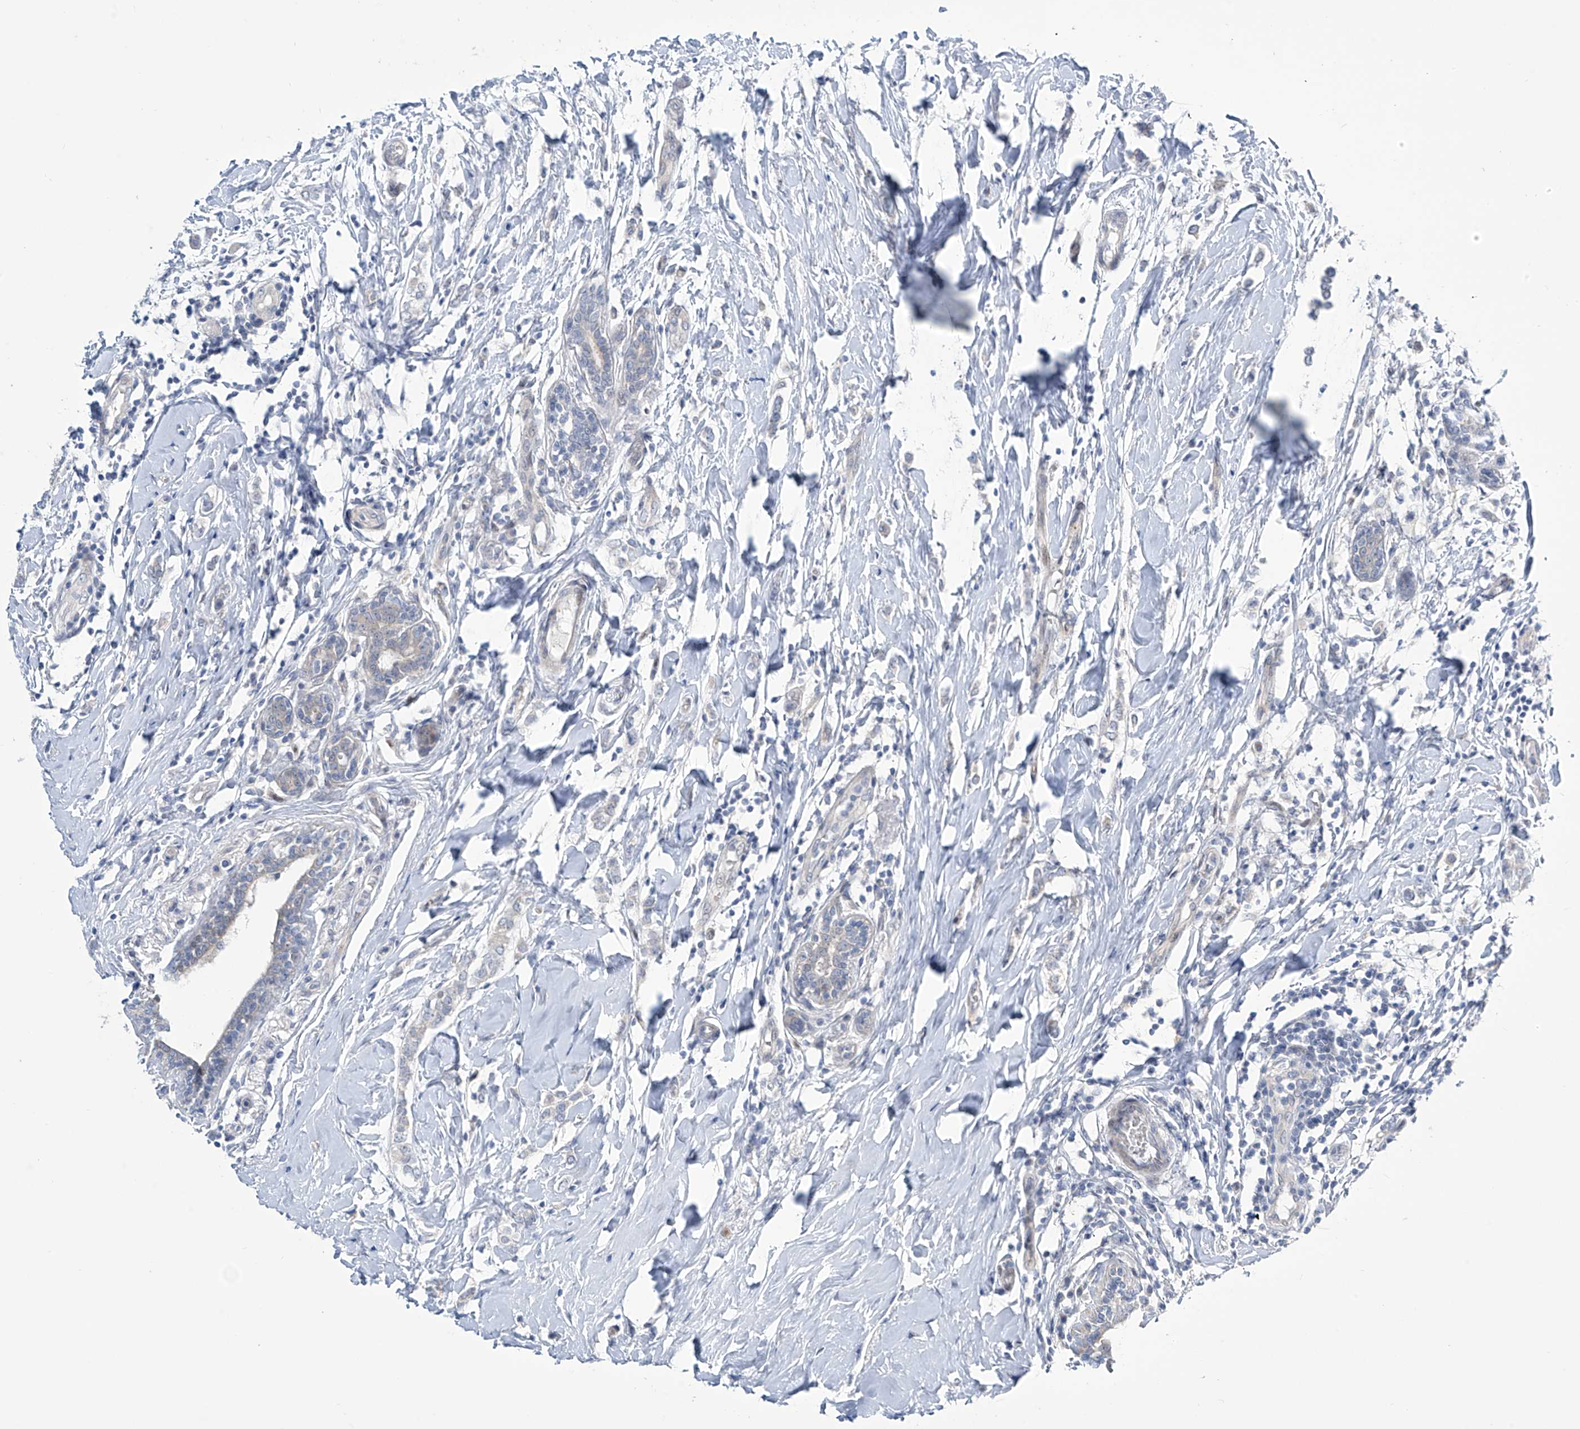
{"staining": {"intensity": "negative", "quantity": "none", "location": "none"}, "tissue": "breast cancer", "cell_type": "Tumor cells", "image_type": "cancer", "snomed": [{"axis": "morphology", "description": "Normal tissue, NOS"}, {"axis": "morphology", "description": "Lobular carcinoma"}, {"axis": "topography", "description": "Breast"}], "caption": "Protein analysis of lobular carcinoma (breast) reveals no significant expression in tumor cells.", "gene": "TRIM60", "patient": {"sex": "female", "age": 47}}